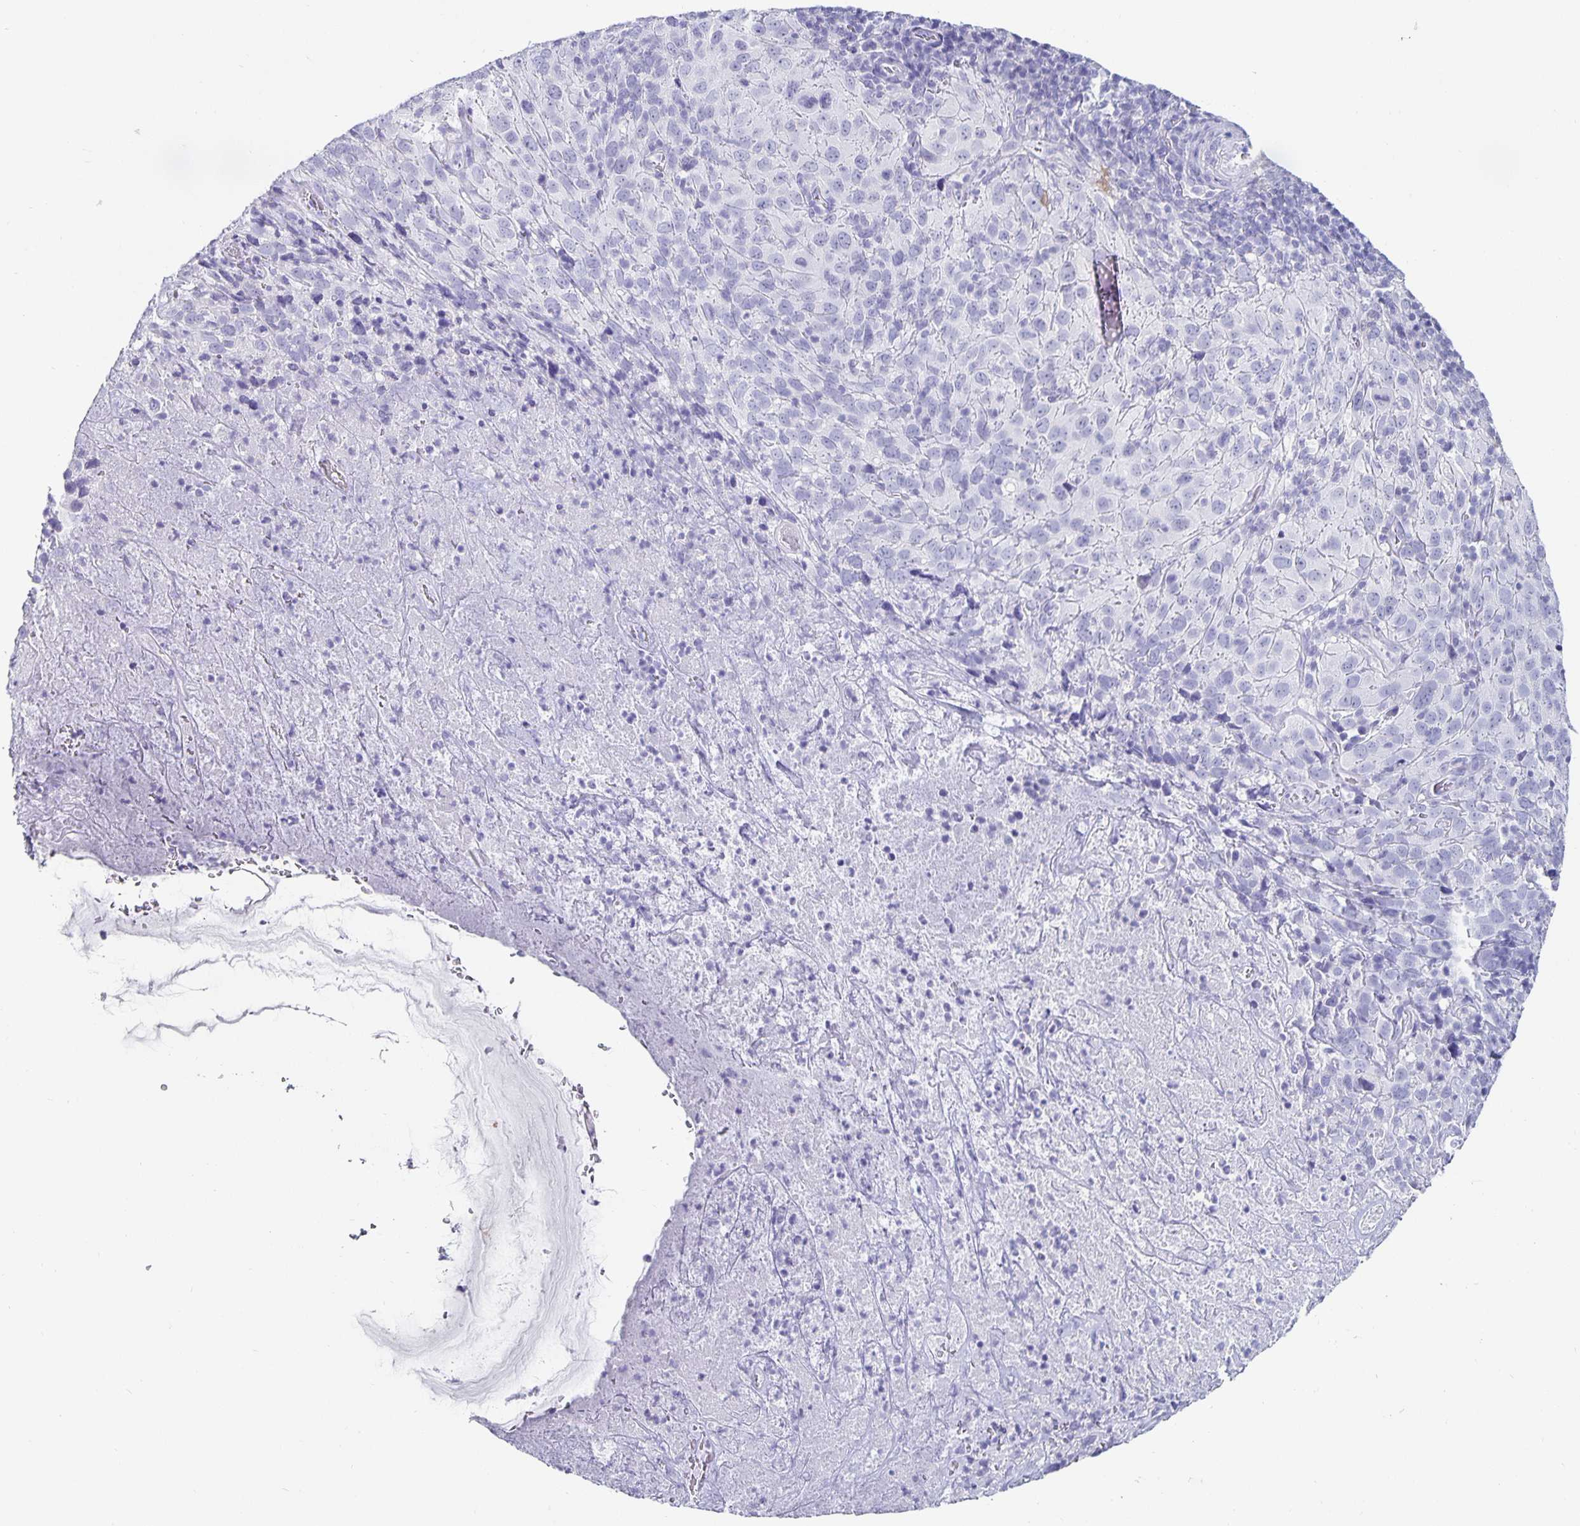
{"staining": {"intensity": "negative", "quantity": "none", "location": "none"}, "tissue": "cervical cancer", "cell_type": "Tumor cells", "image_type": "cancer", "snomed": [{"axis": "morphology", "description": "Squamous cell carcinoma, NOS"}, {"axis": "topography", "description": "Cervix"}], "caption": "Immunohistochemistry (IHC) of human cervical cancer displays no staining in tumor cells. Brightfield microscopy of immunohistochemistry (IHC) stained with DAB (brown) and hematoxylin (blue), captured at high magnification.", "gene": "CHGA", "patient": {"sex": "female", "age": 51}}